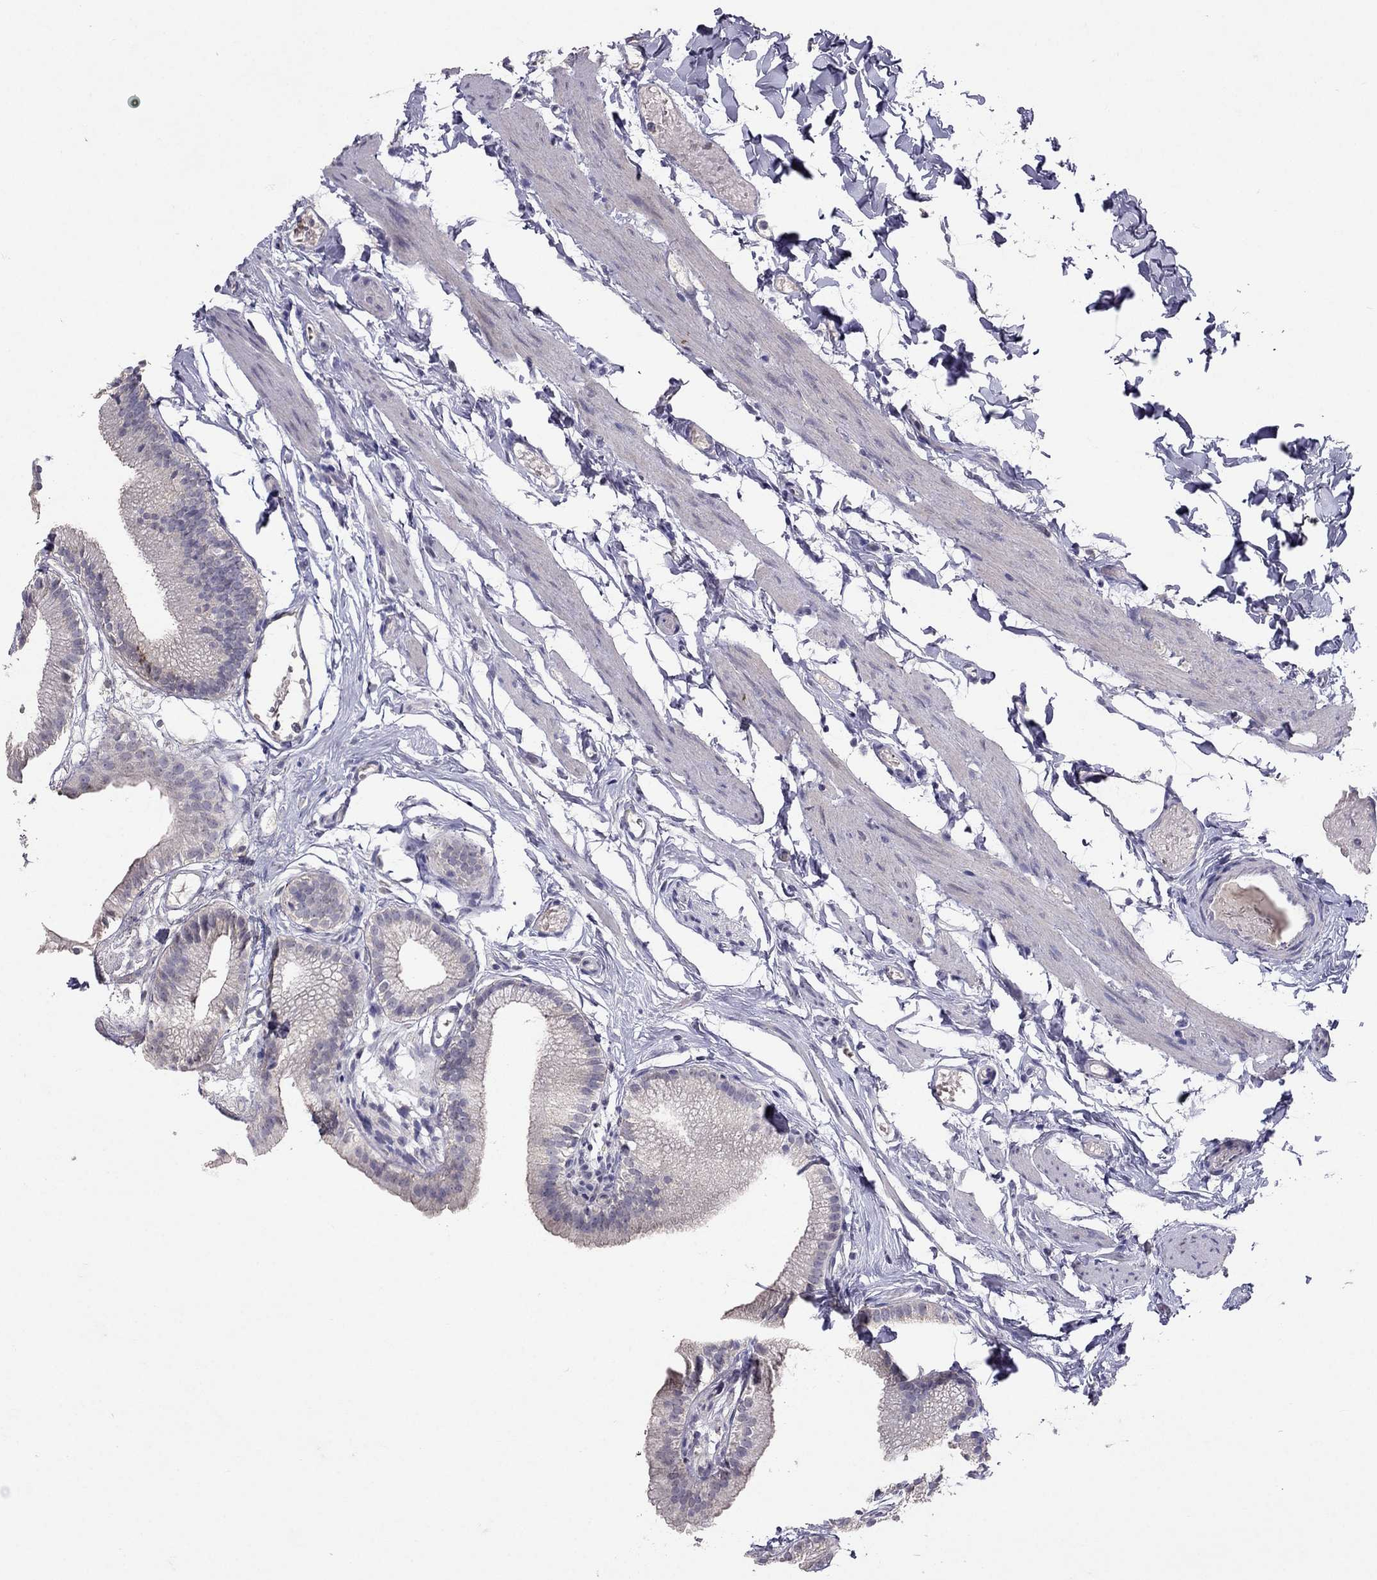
{"staining": {"intensity": "negative", "quantity": "none", "location": "none"}, "tissue": "gallbladder", "cell_type": "Glandular cells", "image_type": "normal", "snomed": [{"axis": "morphology", "description": "Normal tissue, NOS"}, {"axis": "topography", "description": "Gallbladder"}], "caption": "The image demonstrates no significant expression in glandular cells of gallbladder. The staining is performed using DAB brown chromogen with nuclei counter-stained in using hematoxylin.", "gene": "FST", "patient": {"sex": "female", "age": 45}}